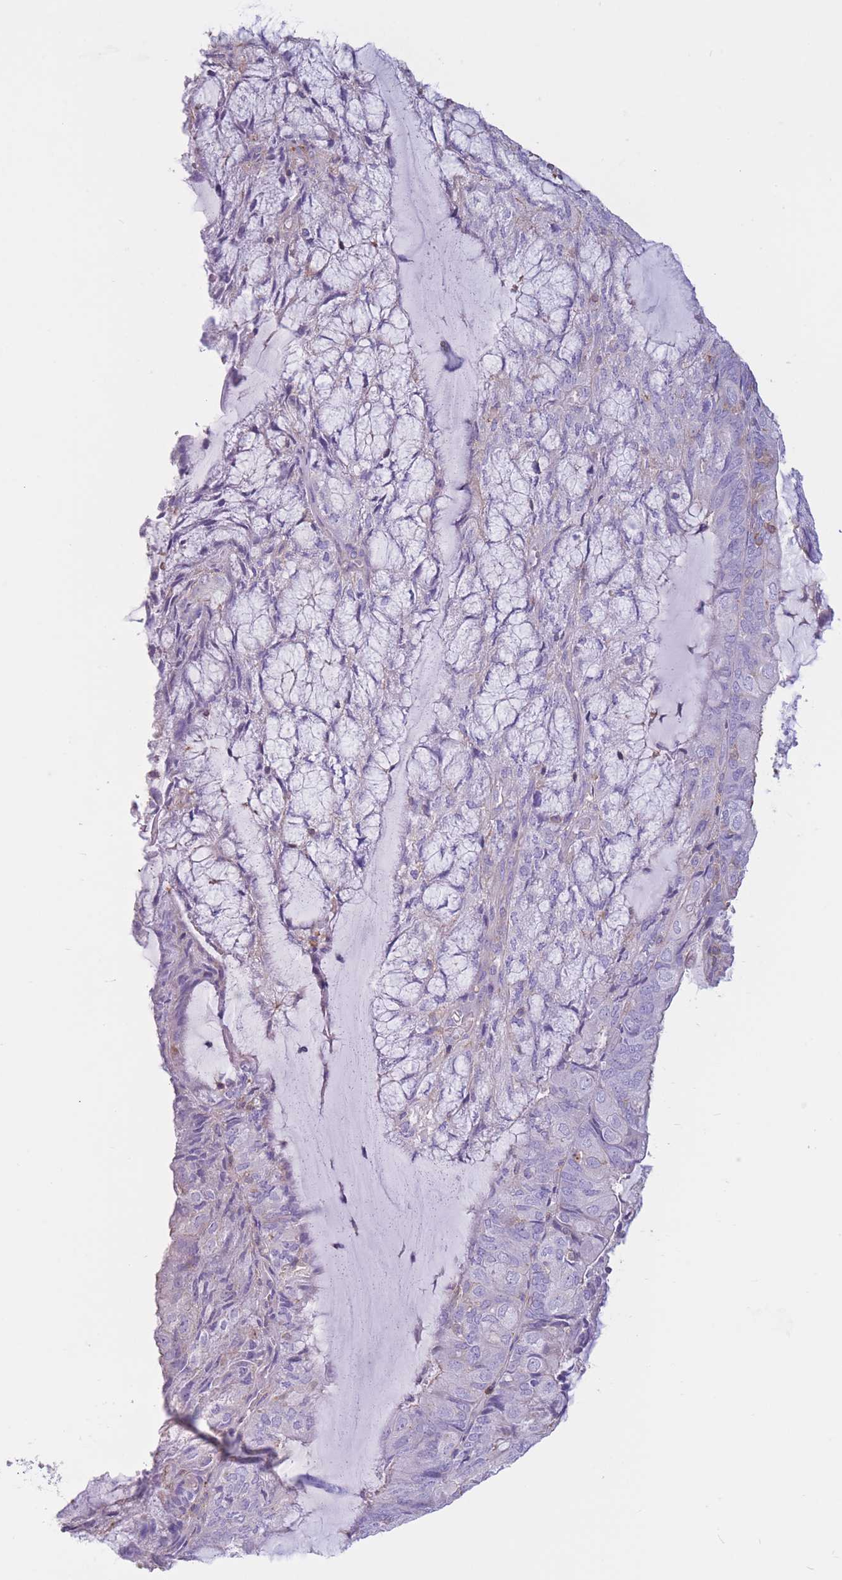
{"staining": {"intensity": "negative", "quantity": "none", "location": "none"}, "tissue": "endometrial cancer", "cell_type": "Tumor cells", "image_type": "cancer", "snomed": [{"axis": "morphology", "description": "Adenocarcinoma, NOS"}, {"axis": "topography", "description": "Endometrium"}], "caption": "IHC histopathology image of neoplastic tissue: human endometrial cancer stained with DAB (3,3'-diaminobenzidine) displays no significant protein expression in tumor cells.", "gene": "PDHA1", "patient": {"sex": "female", "age": 81}}